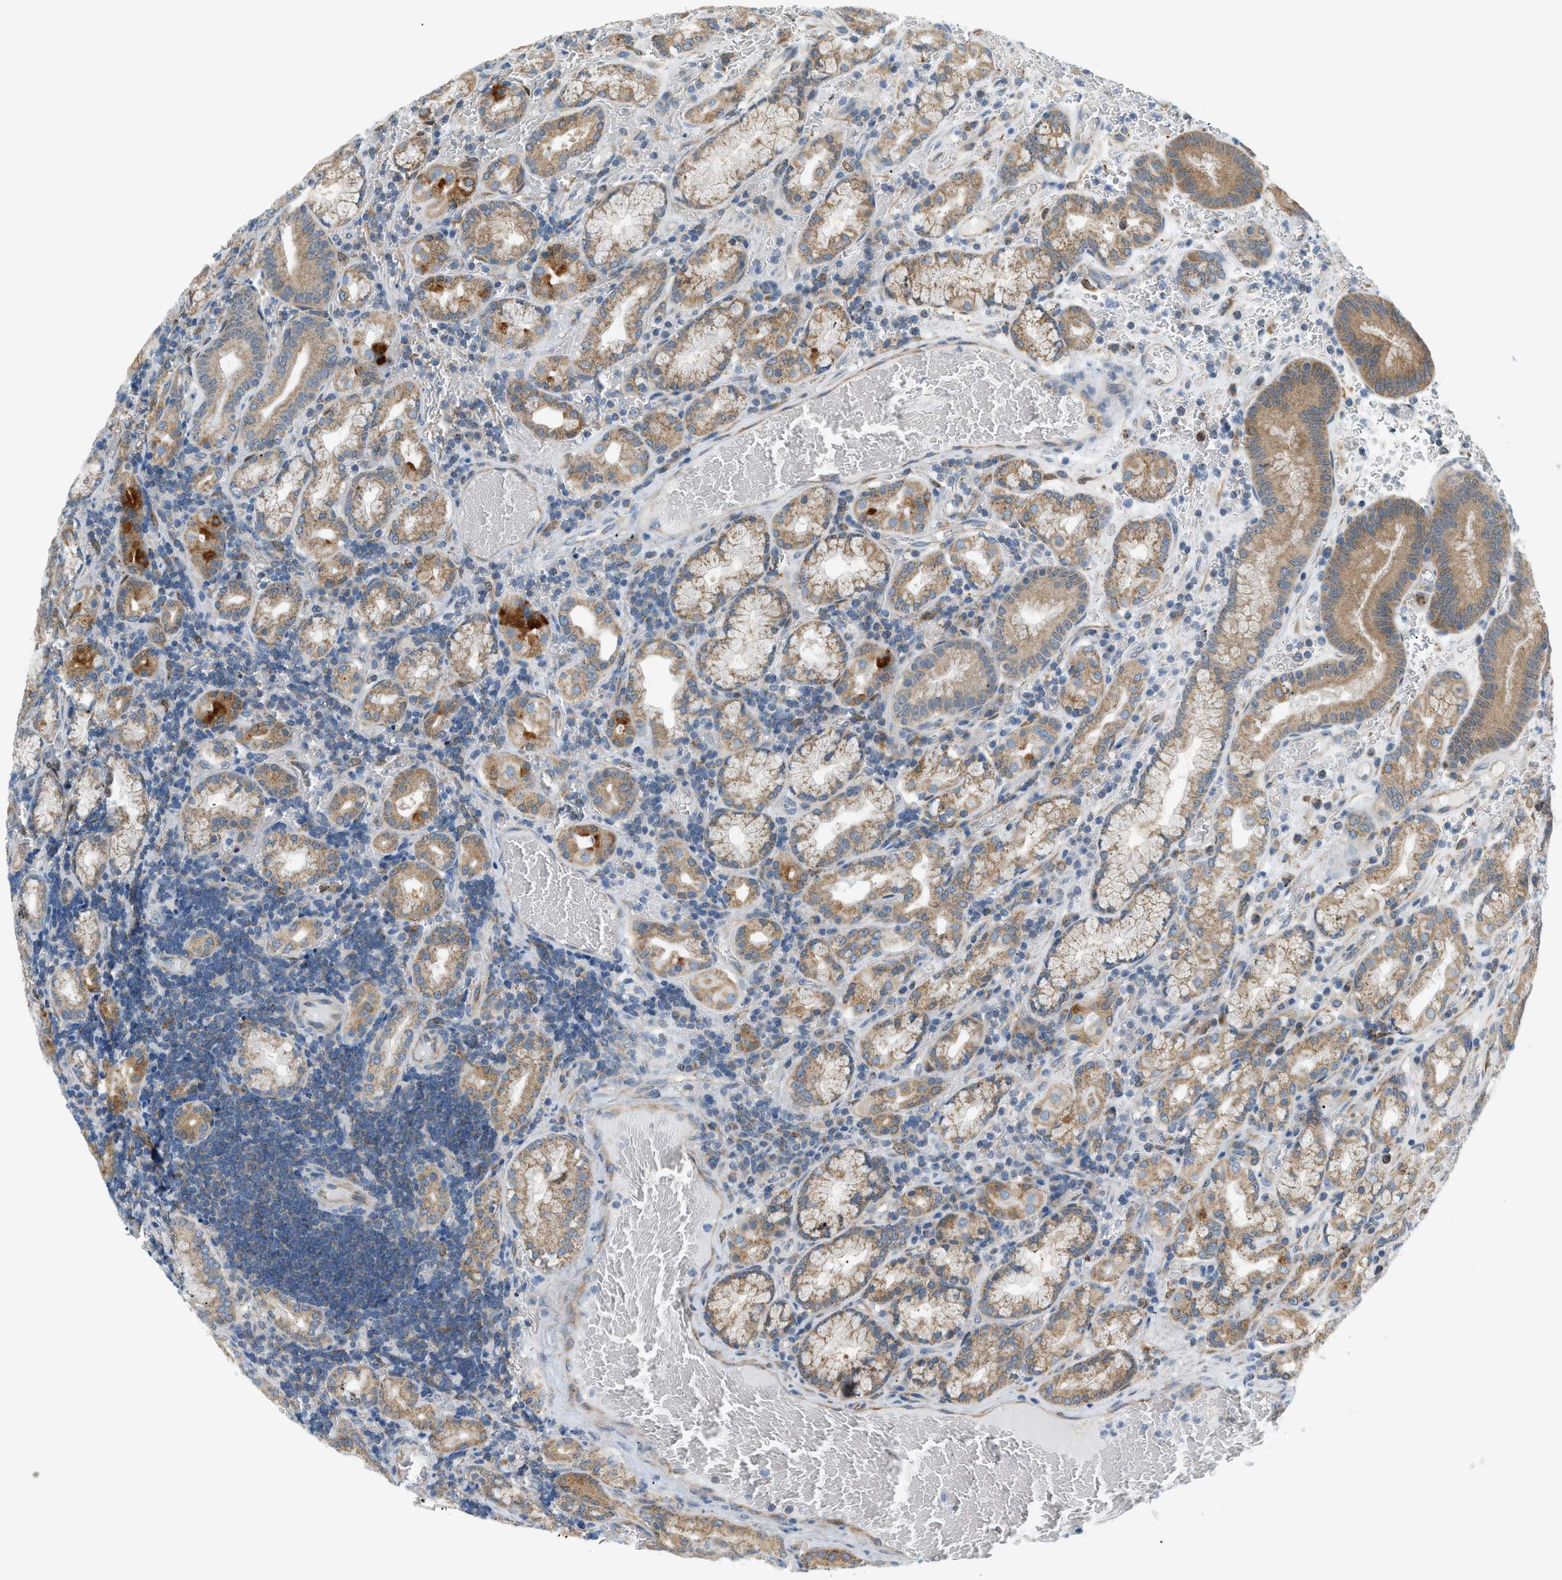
{"staining": {"intensity": "moderate", "quantity": ">75%", "location": "cytoplasmic/membranous"}, "tissue": "stomach", "cell_type": "Glandular cells", "image_type": "normal", "snomed": [{"axis": "morphology", "description": "Normal tissue, NOS"}, {"axis": "morphology", "description": "Carcinoid, malignant, NOS"}, {"axis": "topography", "description": "Stomach, upper"}], "caption": "Protein analysis of benign stomach shows moderate cytoplasmic/membranous positivity in approximately >75% of glandular cells. The staining is performed using DAB (3,3'-diaminobenzidine) brown chromogen to label protein expression. The nuclei are counter-stained blue using hematoxylin.", "gene": "PIGG", "patient": {"sex": "male", "age": 39}}